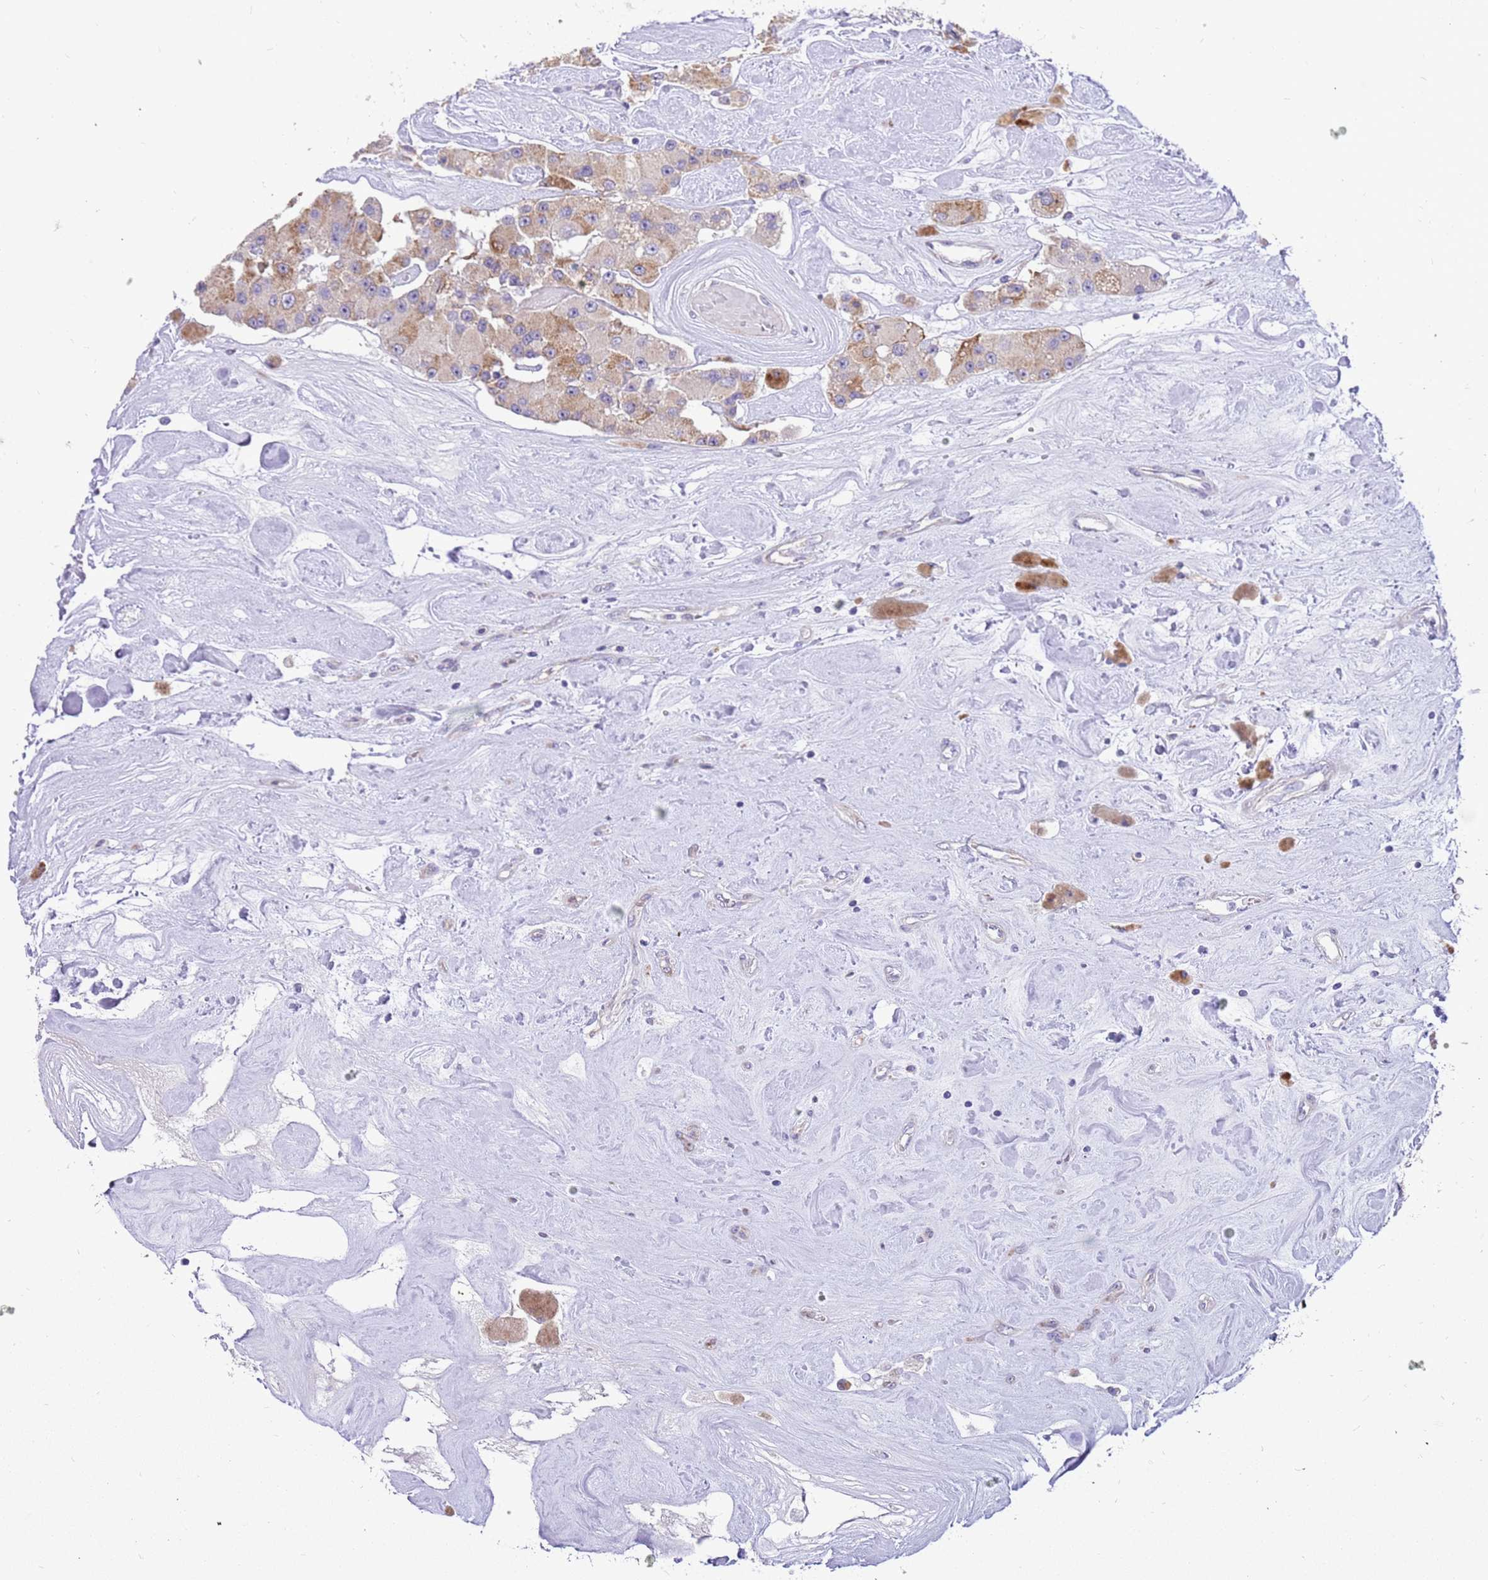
{"staining": {"intensity": "moderate", "quantity": ">75%", "location": "cytoplasmic/membranous"}, "tissue": "carcinoid", "cell_type": "Tumor cells", "image_type": "cancer", "snomed": [{"axis": "morphology", "description": "Carcinoid, malignant, NOS"}, {"axis": "topography", "description": "Pancreas"}], "caption": "IHC image of neoplastic tissue: carcinoid stained using immunohistochemistry displays medium levels of moderate protein expression localized specifically in the cytoplasmic/membranous of tumor cells, appearing as a cytoplasmic/membranous brown color.", "gene": "COX17", "patient": {"sex": "male", "age": 41}}